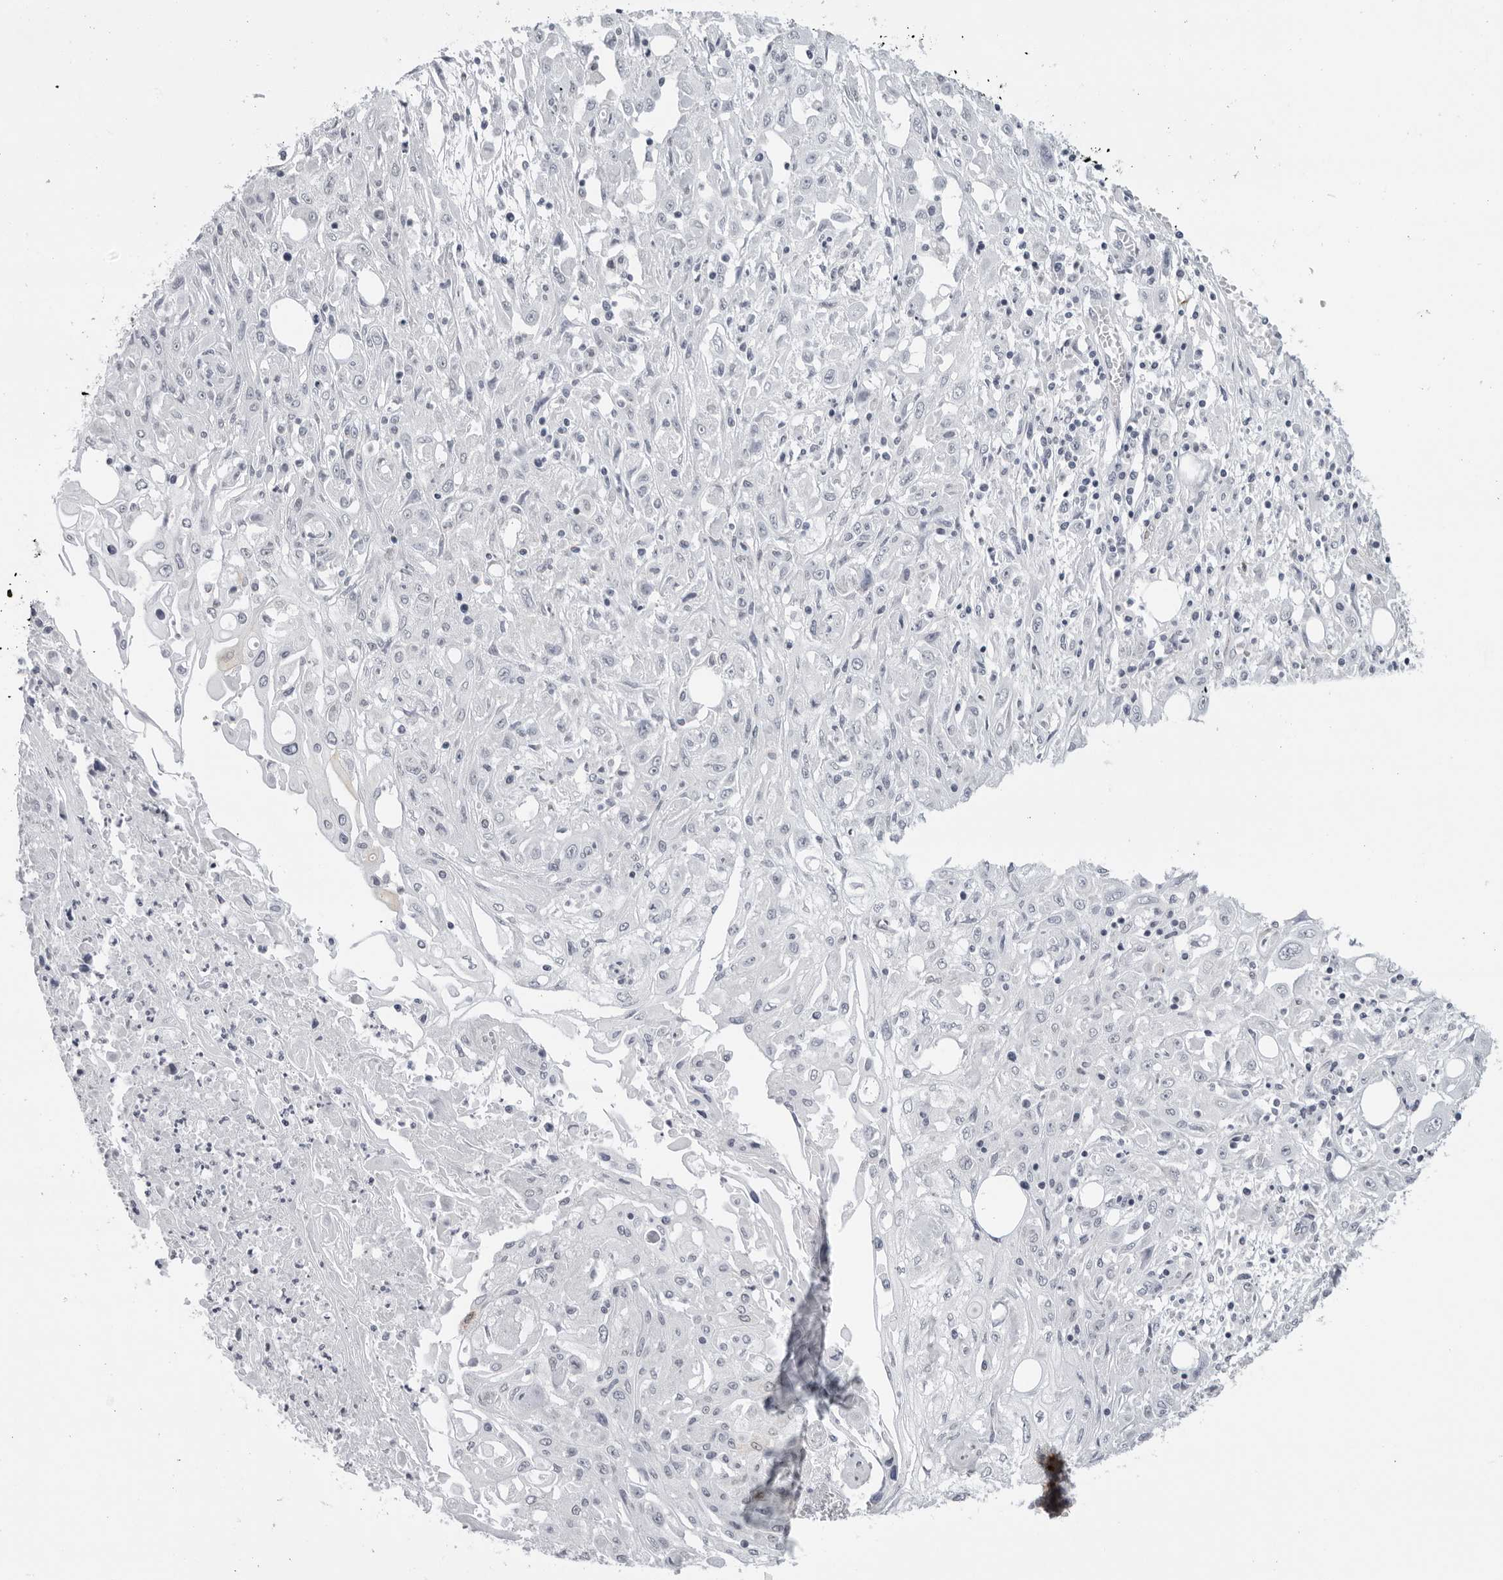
{"staining": {"intensity": "negative", "quantity": "none", "location": "none"}, "tissue": "skin cancer", "cell_type": "Tumor cells", "image_type": "cancer", "snomed": [{"axis": "morphology", "description": "Squamous cell carcinoma, NOS"}, {"axis": "morphology", "description": "Squamous cell carcinoma, metastatic, NOS"}, {"axis": "topography", "description": "Skin"}, {"axis": "topography", "description": "Lymph node"}], "caption": "High power microscopy photomicrograph of an IHC image of skin metastatic squamous cell carcinoma, revealing no significant expression in tumor cells.", "gene": "SERPINF2", "patient": {"sex": "male", "age": 75}}